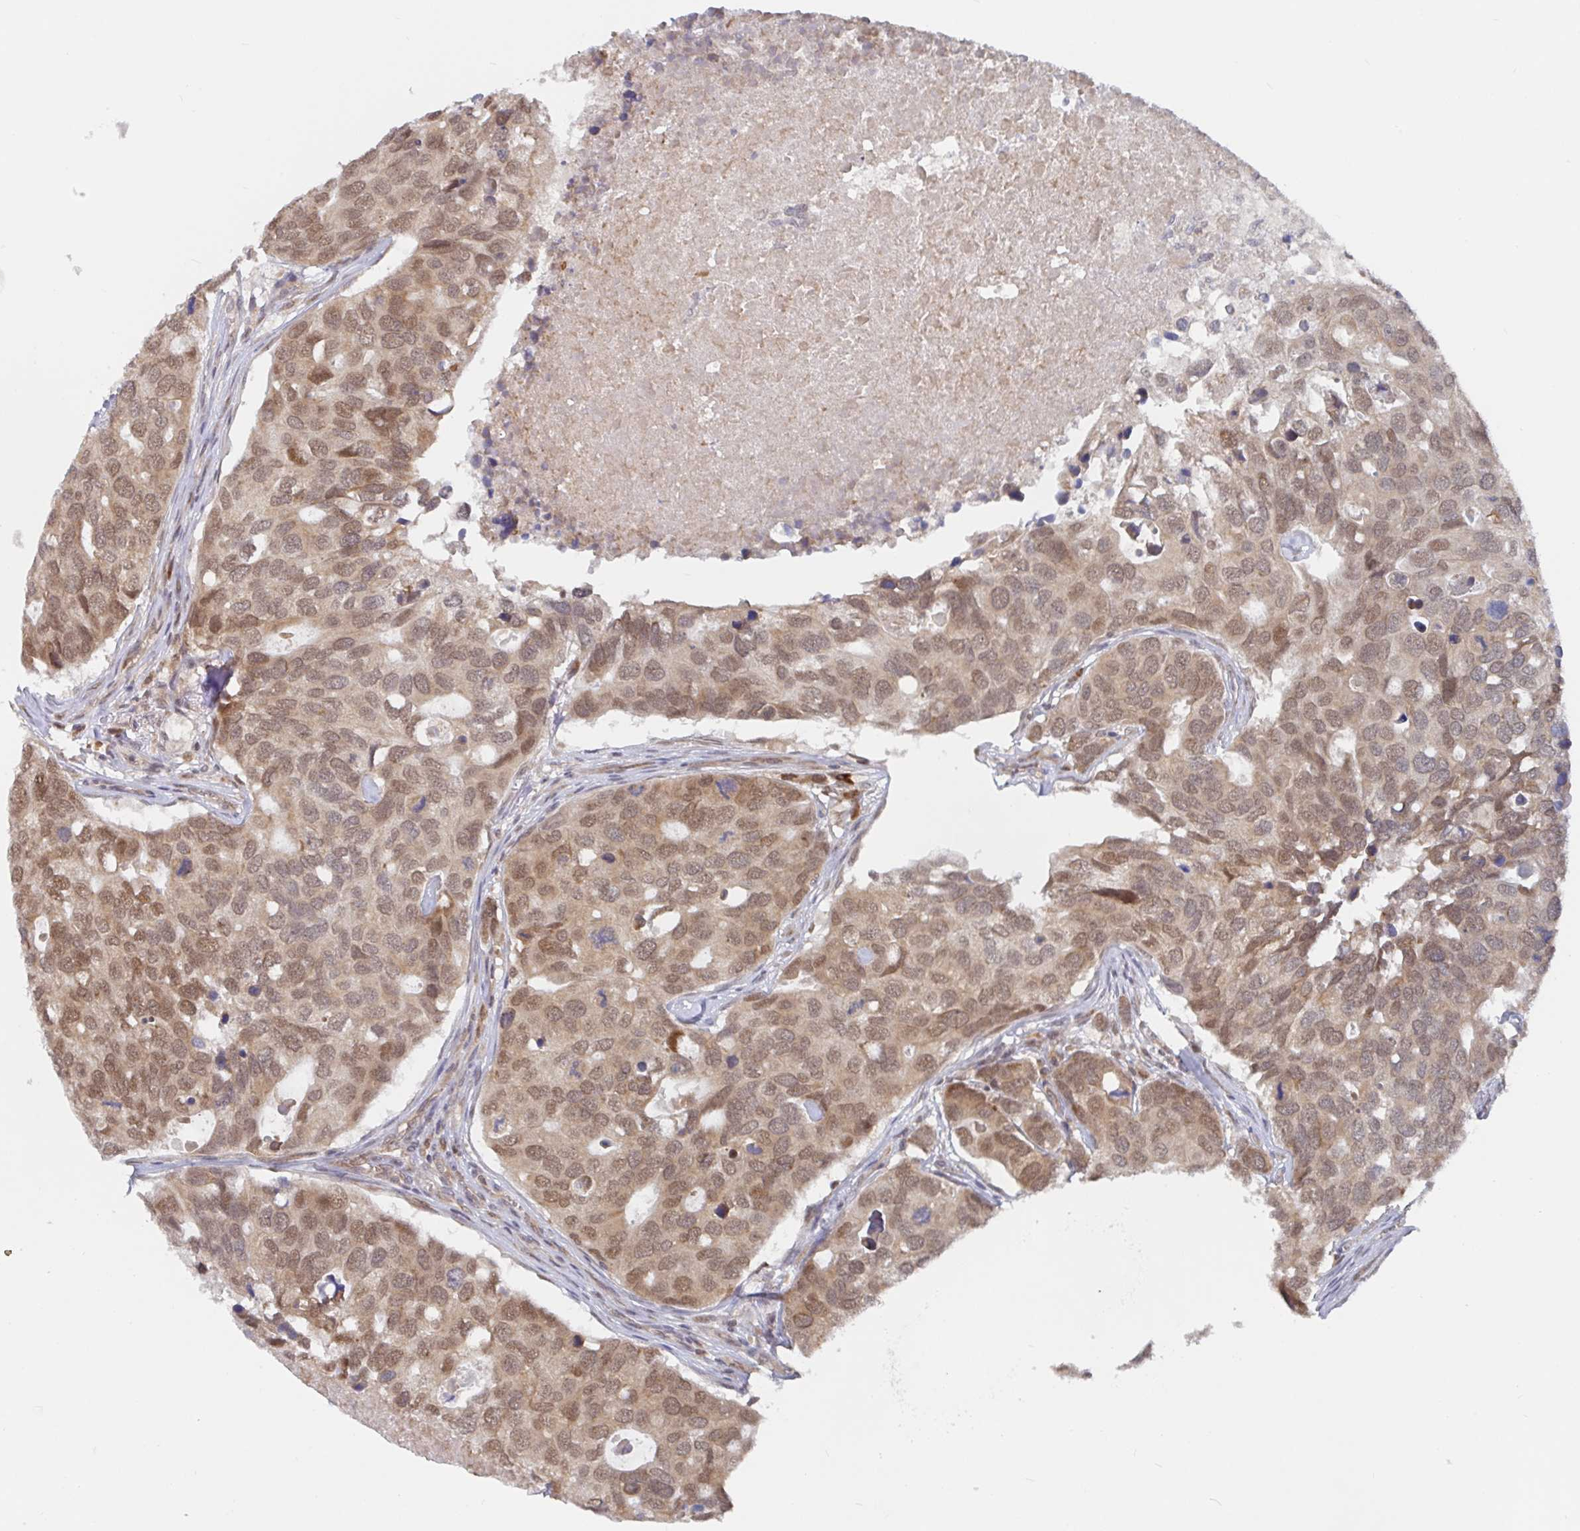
{"staining": {"intensity": "moderate", "quantity": ">75%", "location": "cytoplasmic/membranous,nuclear"}, "tissue": "breast cancer", "cell_type": "Tumor cells", "image_type": "cancer", "snomed": [{"axis": "morphology", "description": "Duct carcinoma"}, {"axis": "topography", "description": "Breast"}], "caption": "Breast cancer stained with a protein marker shows moderate staining in tumor cells.", "gene": "ALG1", "patient": {"sex": "female", "age": 83}}